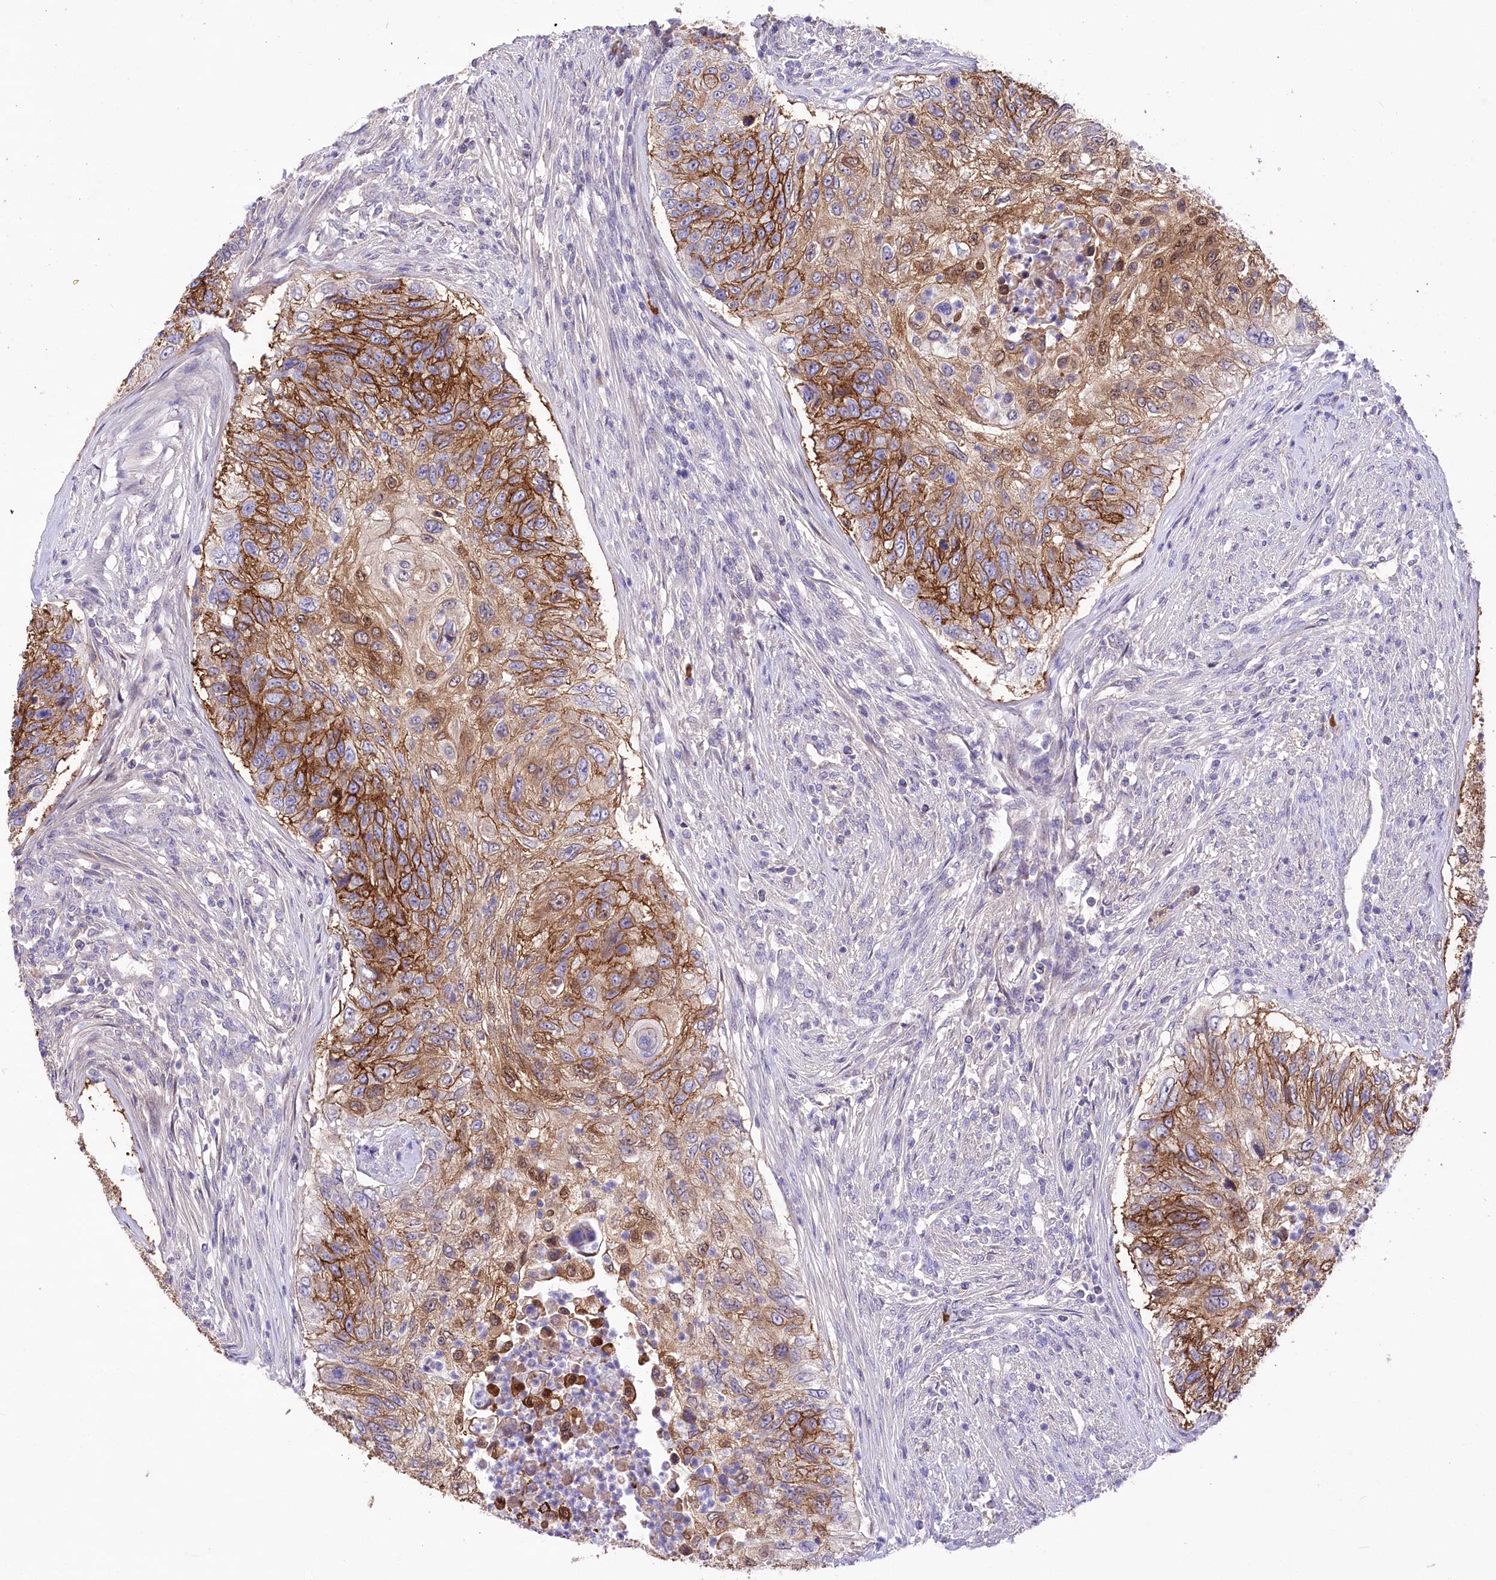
{"staining": {"intensity": "moderate", "quantity": ">75%", "location": "cytoplasmic/membranous,nuclear"}, "tissue": "urothelial cancer", "cell_type": "Tumor cells", "image_type": "cancer", "snomed": [{"axis": "morphology", "description": "Urothelial carcinoma, High grade"}, {"axis": "topography", "description": "Urinary bladder"}], "caption": "Human urothelial carcinoma (high-grade) stained with a protein marker demonstrates moderate staining in tumor cells.", "gene": "CEP164", "patient": {"sex": "female", "age": 60}}